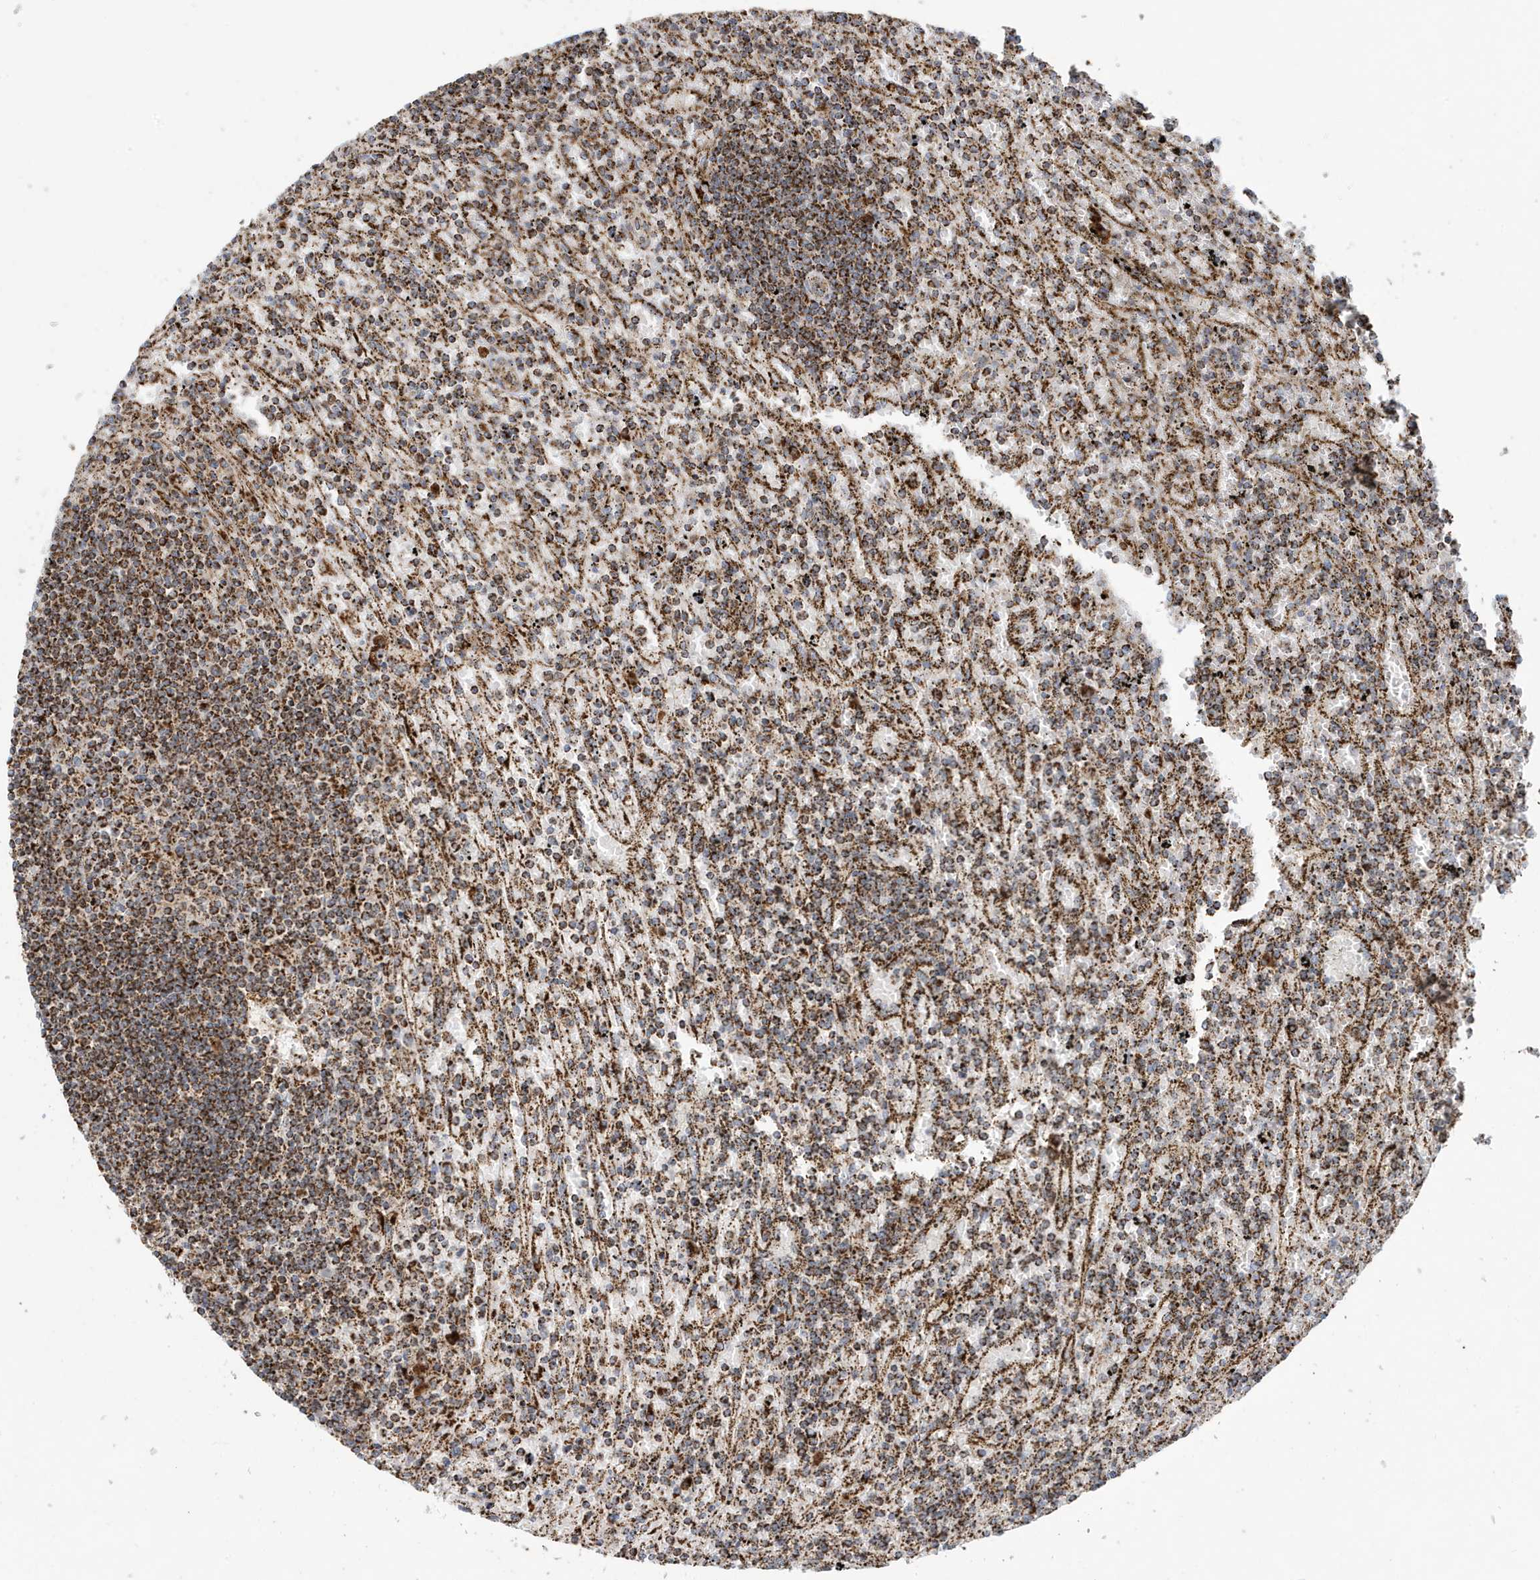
{"staining": {"intensity": "strong", "quantity": ">75%", "location": "cytoplasmic/membranous"}, "tissue": "lymphoma", "cell_type": "Tumor cells", "image_type": "cancer", "snomed": [{"axis": "morphology", "description": "Malignant lymphoma, non-Hodgkin's type, Low grade"}, {"axis": "topography", "description": "Spleen"}], "caption": "Immunohistochemistry (IHC) staining of lymphoma, which demonstrates high levels of strong cytoplasmic/membranous positivity in approximately >75% of tumor cells indicating strong cytoplasmic/membranous protein staining. The staining was performed using DAB (brown) for protein detection and nuclei were counterstained in hematoxylin (blue).", "gene": "MAN1A1", "patient": {"sex": "male", "age": 76}}